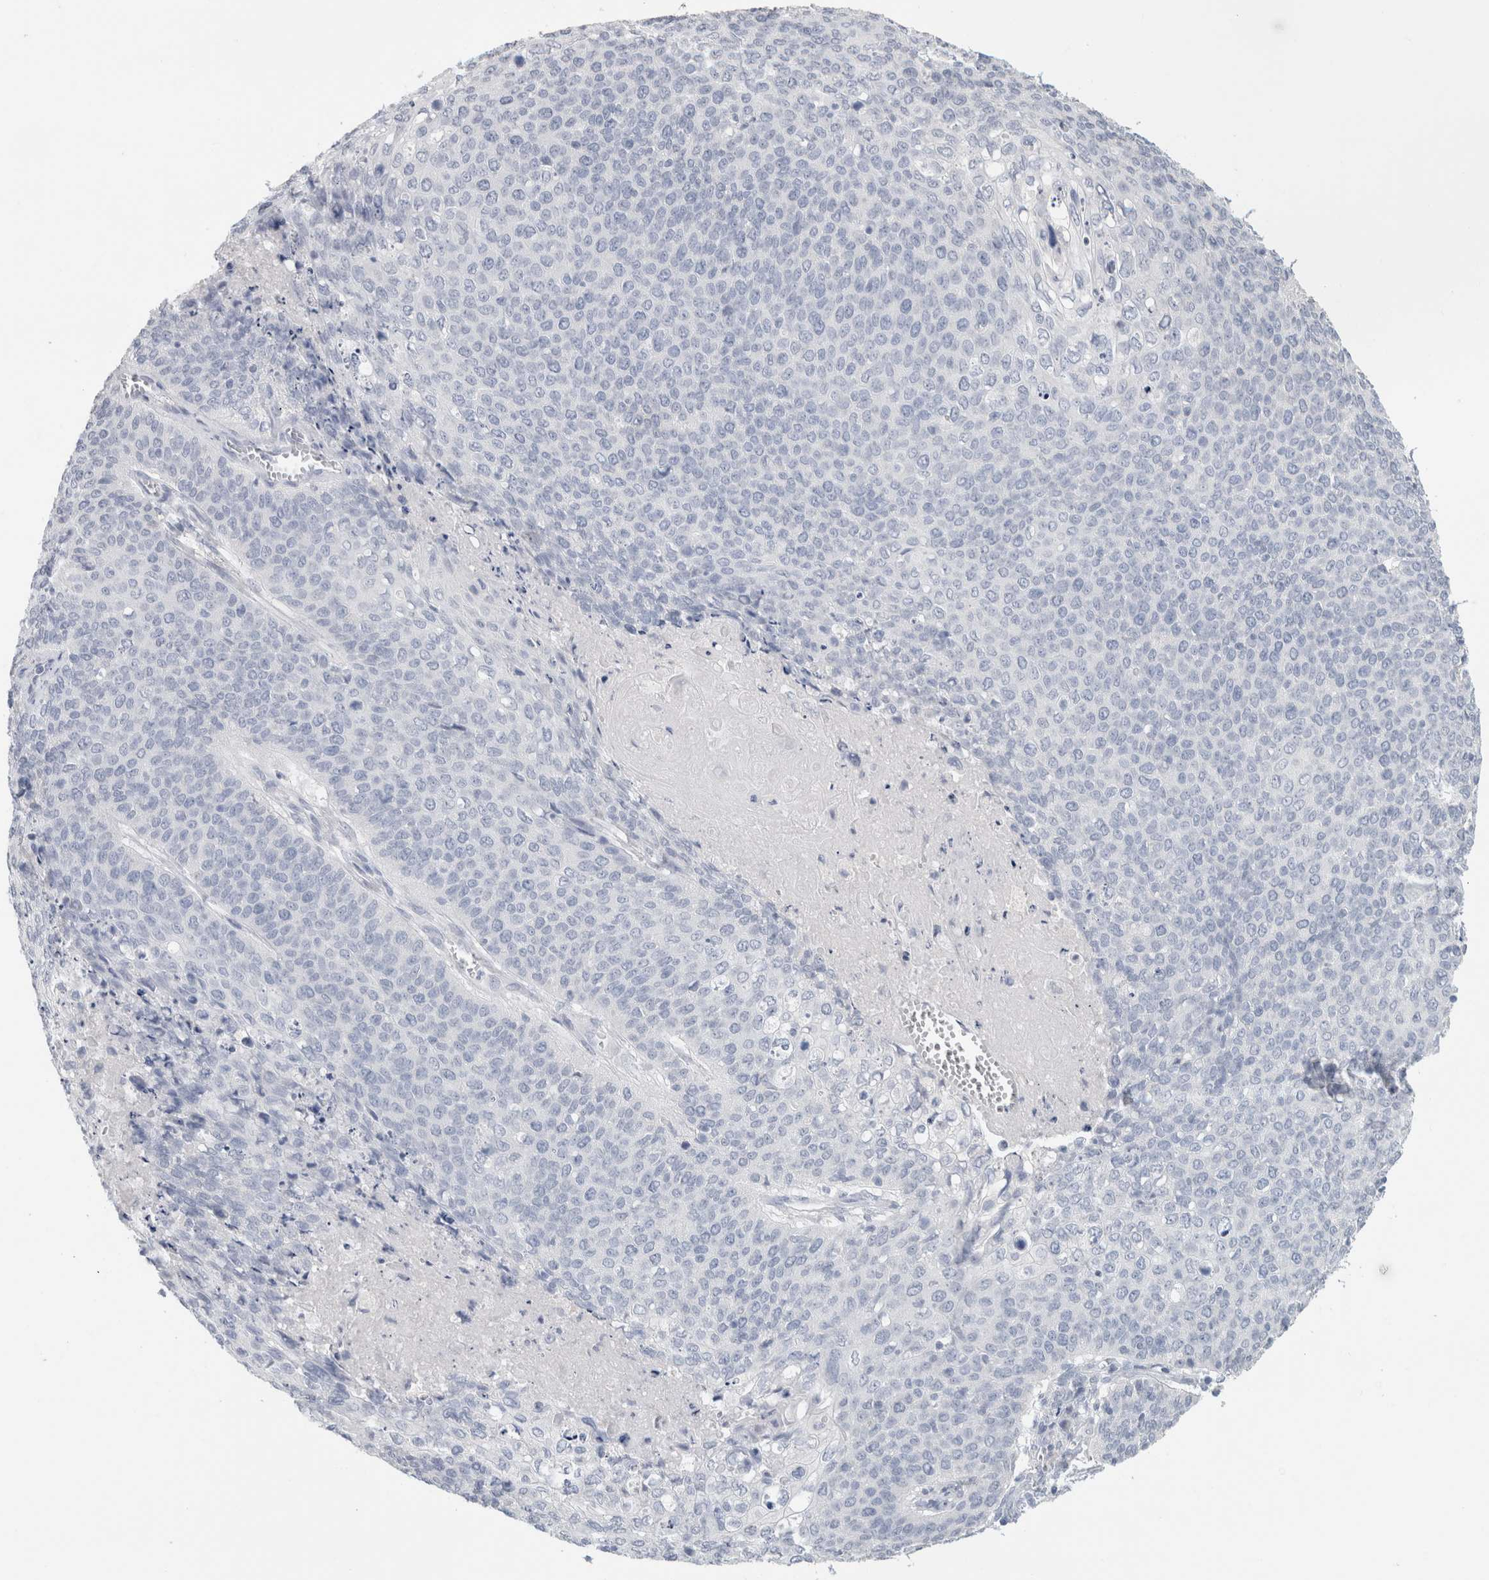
{"staining": {"intensity": "negative", "quantity": "none", "location": "none"}, "tissue": "cervical cancer", "cell_type": "Tumor cells", "image_type": "cancer", "snomed": [{"axis": "morphology", "description": "Squamous cell carcinoma, NOS"}, {"axis": "topography", "description": "Cervix"}], "caption": "Immunohistochemistry (IHC) photomicrograph of cervical cancer stained for a protein (brown), which demonstrates no expression in tumor cells.", "gene": "BCAN", "patient": {"sex": "female", "age": 39}}